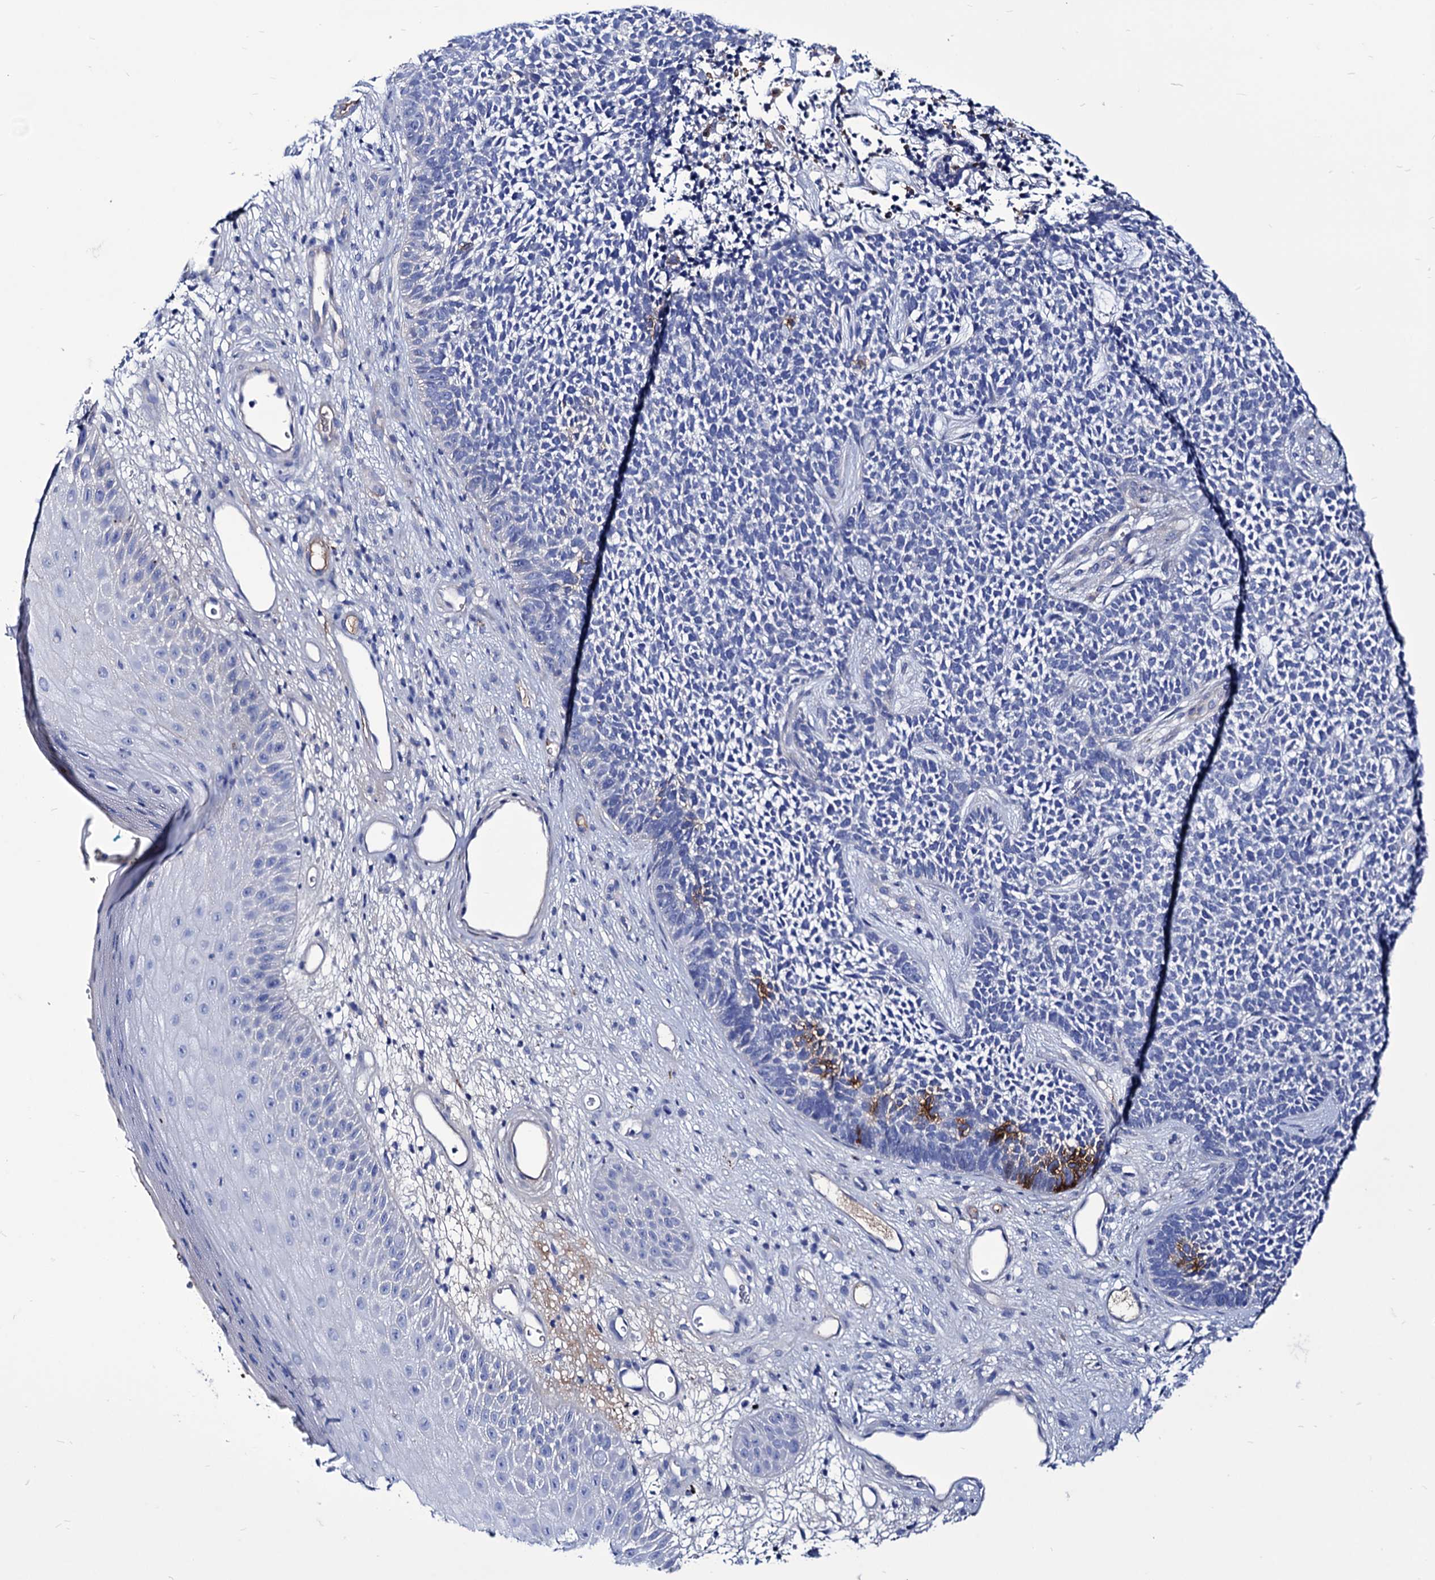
{"staining": {"intensity": "negative", "quantity": "none", "location": "none"}, "tissue": "skin cancer", "cell_type": "Tumor cells", "image_type": "cancer", "snomed": [{"axis": "morphology", "description": "Basal cell carcinoma"}, {"axis": "topography", "description": "Skin"}], "caption": "IHC of skin basal cell carcinoma reveals no positivity in tumor cells.", "gene": "AXL", "patient": {"sex": "female", "age": 84}}